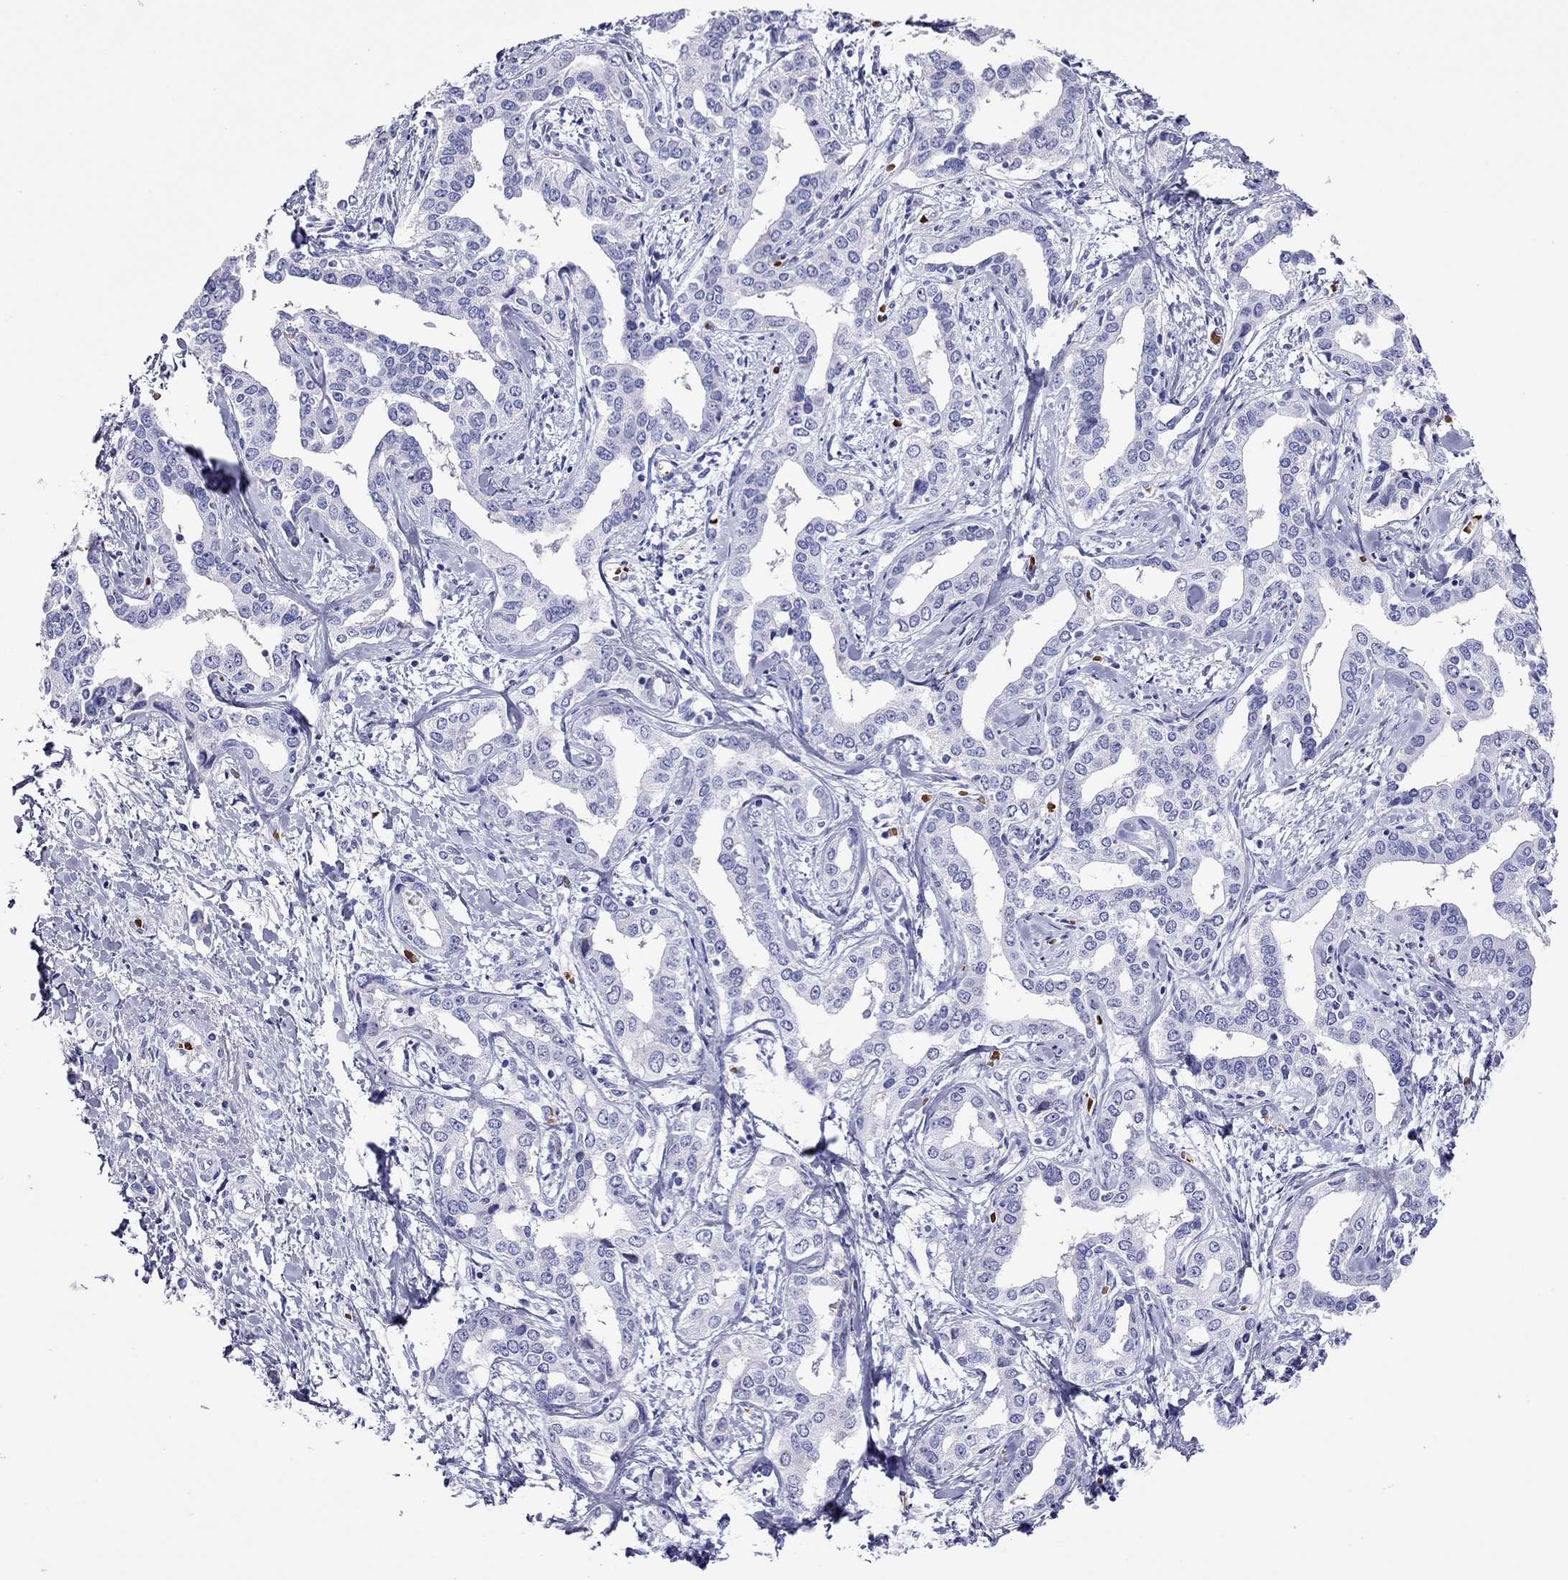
{"staining": {"intensity": "negative", "quantity": "none", "location": "none"}, "tissue": "liver cancer", "cell_type": "Tumor cells", "image_type": "cancer", "snomed": [{"axis": "morphology", "description": "Cholangiocarcinoma"}, {"axis": "topography", "description": "Liver"}], "caption": "IHC of human cholangiocarcinoma (liver) reveals no staining in tumor cells.", "gene": "PTPRN", "patient": {"sex": "male", "age": 59}}